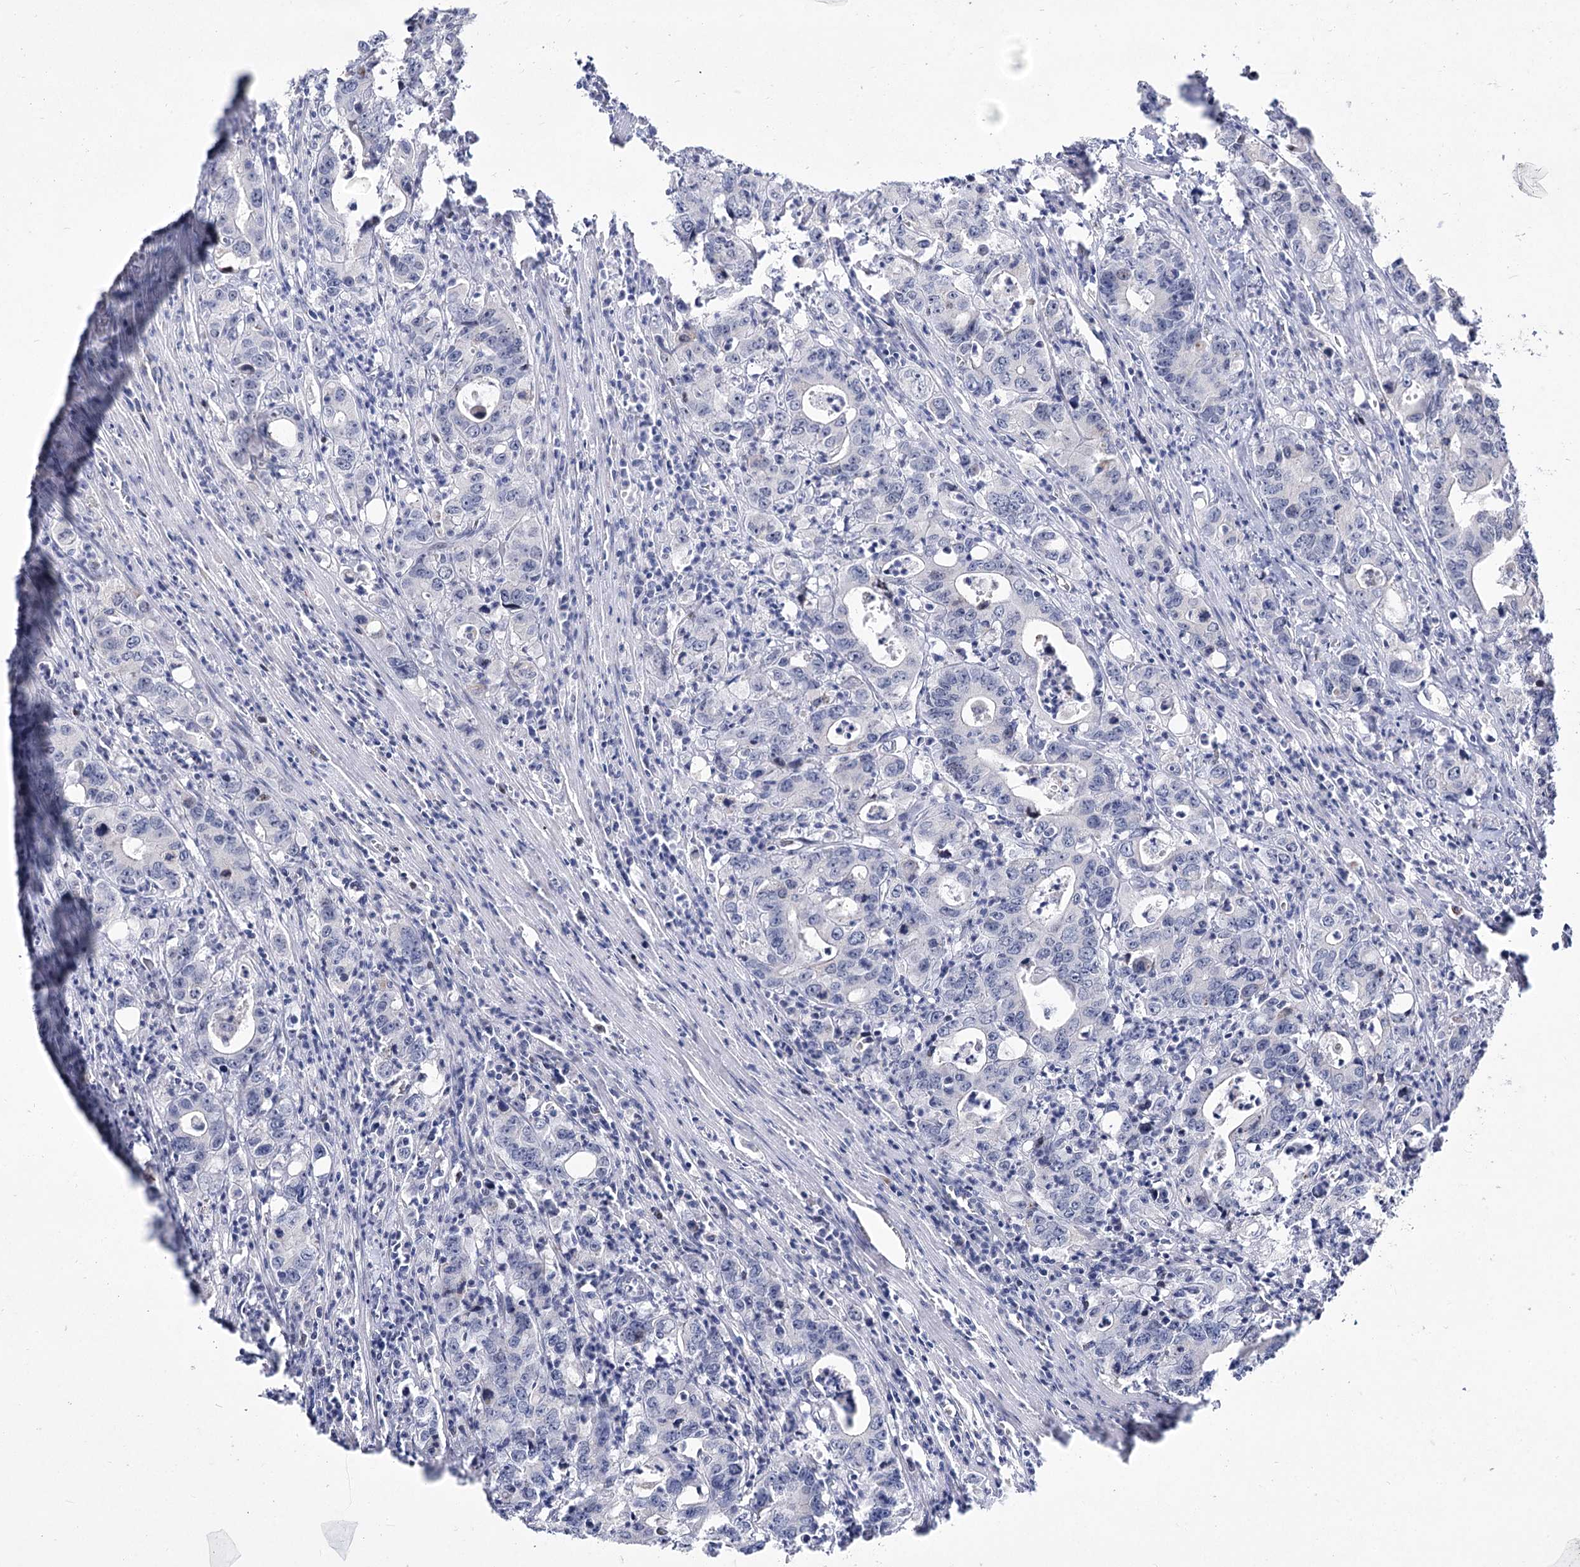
{"staining": {"intensity": "negative", "quantity": "none", "location": "none"}, "tissue": "colorectal cancer", "cell_type": "Tumor cells", "image_type": "cancer", "snomed": [{"axis": "morphology", "description": "Adenocarcinoma, NOS"}, {"axis": "topography", "description": "Colon"}], "caption": "This image is of adenocarcinoma (colorectal) stained with immunohistochemistry (IHC) to label a protein in brown with the nuclei are counter-stained blue. There is no positivity in tumor cells. (Brightfield microscopy of DAB immunohistochemistry at high magnification).", "gene": "DDX50", "patient": {"sex": "female", "age": 75}}